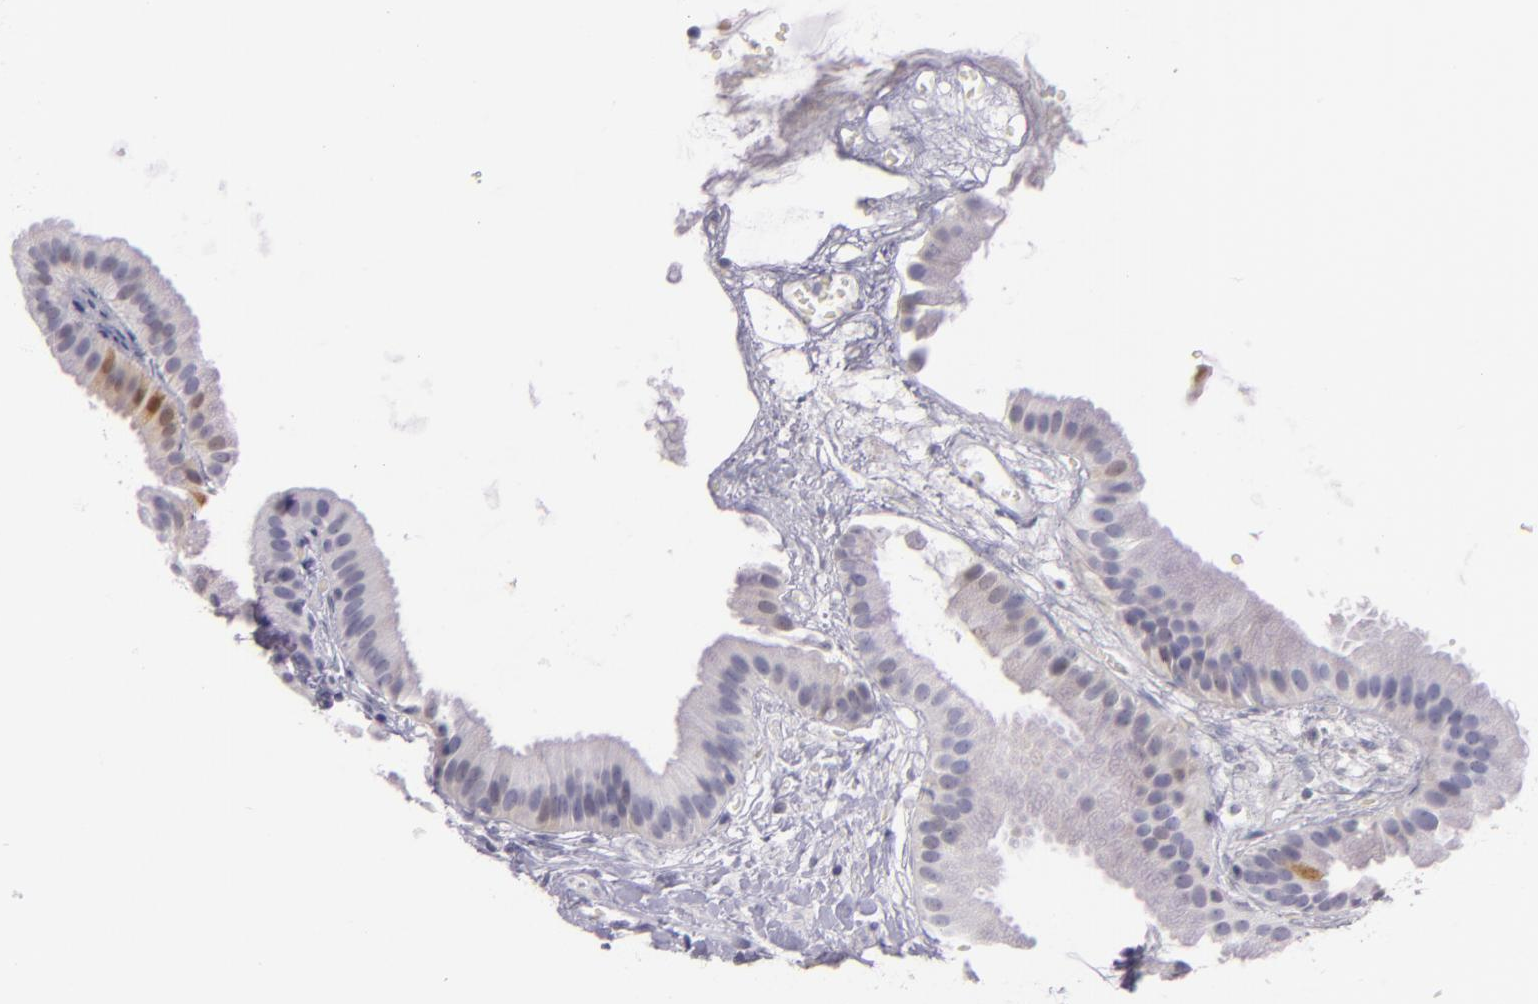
{"staining": {"intensity": "moderate", "quantity": "<25%", "location": "nuclear"}, "tissue": "gallbladder", "cell_type": "Glandular cells", "image_type": "normal", "snomed": [{"axis": "morphology", "description": "Normal tissue, NOS"}, {"axis": "topography", "description": "Gallbladder"}], "caption": "Protein expression analysis of normal gallbladder exhibits moderate nuclear staining in approximately <25% of glandular cells.", "gene": "MT1A", "patient": {"sex": "female", "age": 63}}